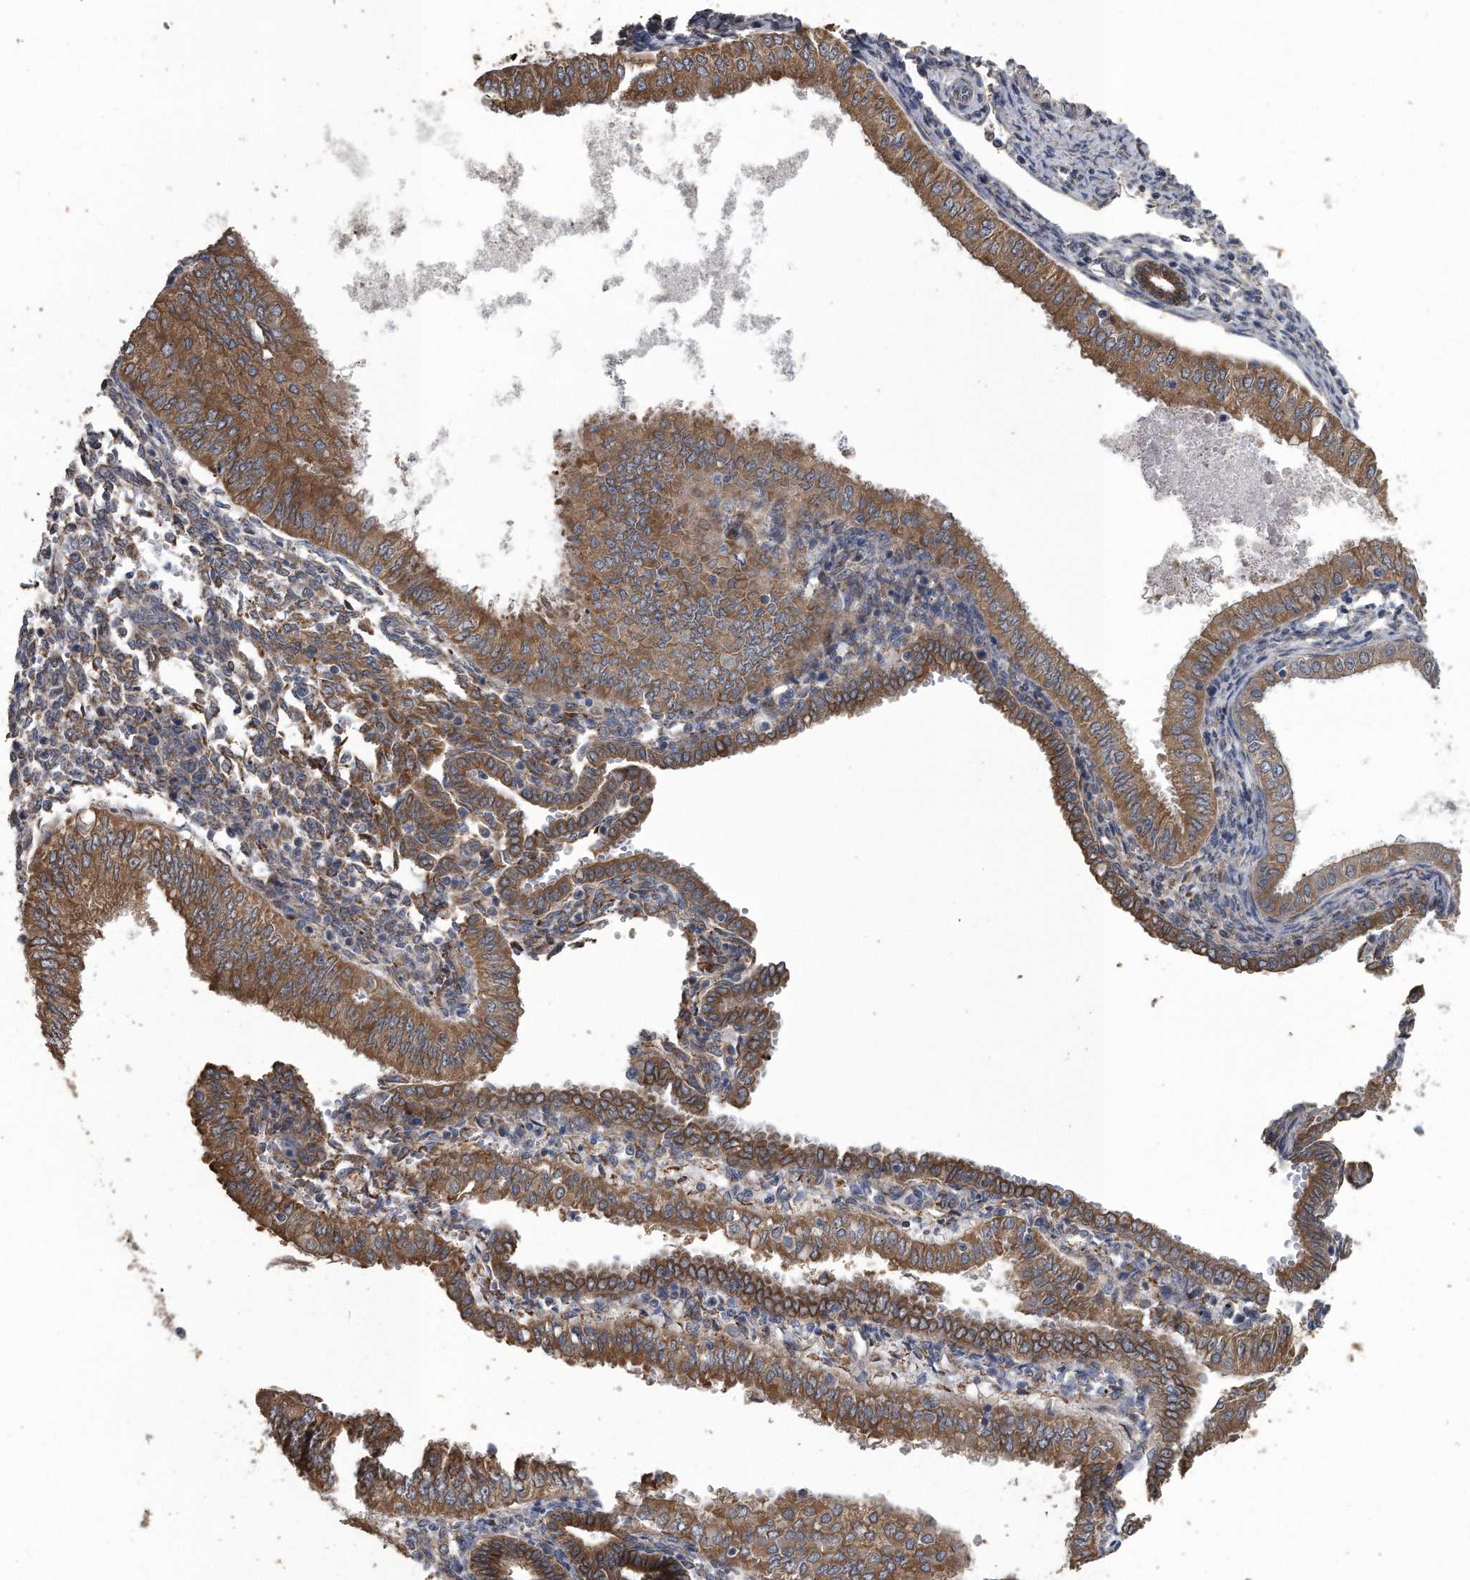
{"staining": {"intensity": "moderate", "quantity": ">75%", "location": "cytoplasmic/membranous"}, "tissue": "endometrial cancer", "cell_type": "Tumor cells", "image_type": "cancer", "snomed": [{"axis": "morphology", "description": "Normal tissue, NOS"}, {"axis": "morphology", "description": "Adenocarcinoma, NOS"}, {"axis": "topography", "description": "Endometrium"}], "caption": "Endometrial adenocarcinoma tissue displays moderate cytoplasmic/membranous positivity in approximately >75% of tumor cells, visualized by immunohistochemistry. The protein of interest is shown in brown color, while the nuclei are stained blue.", "gene": "PCLO", "patient": {"sex": "female", "age": 53}}